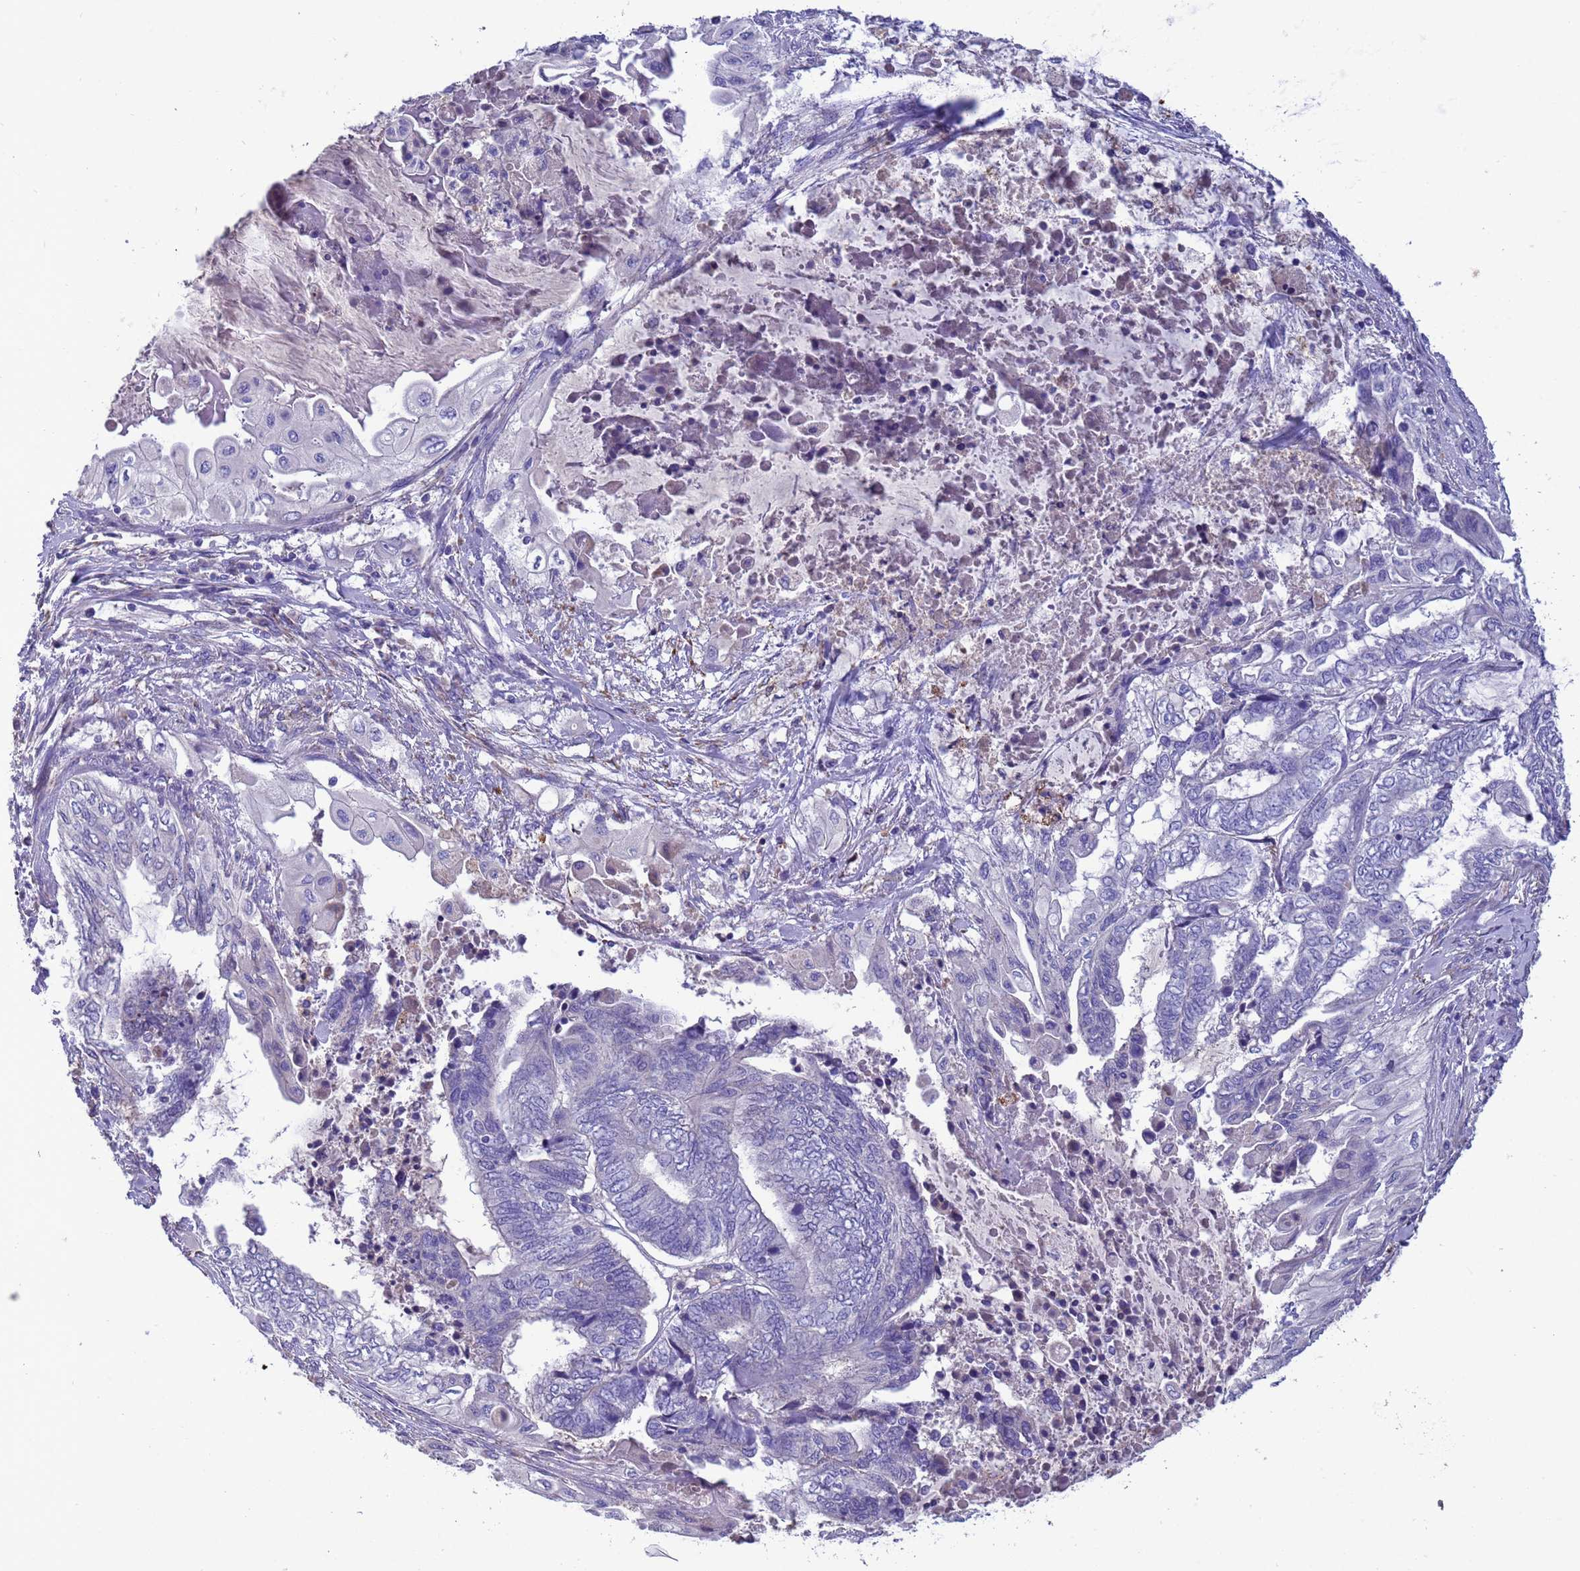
{"staining": {"intensity": "negative", "quantity": "none", "location": "none"}, "tissue": "endometrial cancer", "cell_type": "Tumor cells", "image_type": "cancer", "snomed": [{"axis": "morphology", "description": "Adenocarcinoma, NOS"}, {"axis": "topography", "description": "Uterus"}, {"axis": "topography", "description": "Endometrium"}], "caption": "Human endometrial cancer stained for a protein using immunohistochemistry shows no positivity in tumor cells.", "gene": "SLC24A3", "patient": {"sex": "female", "age": 70}}